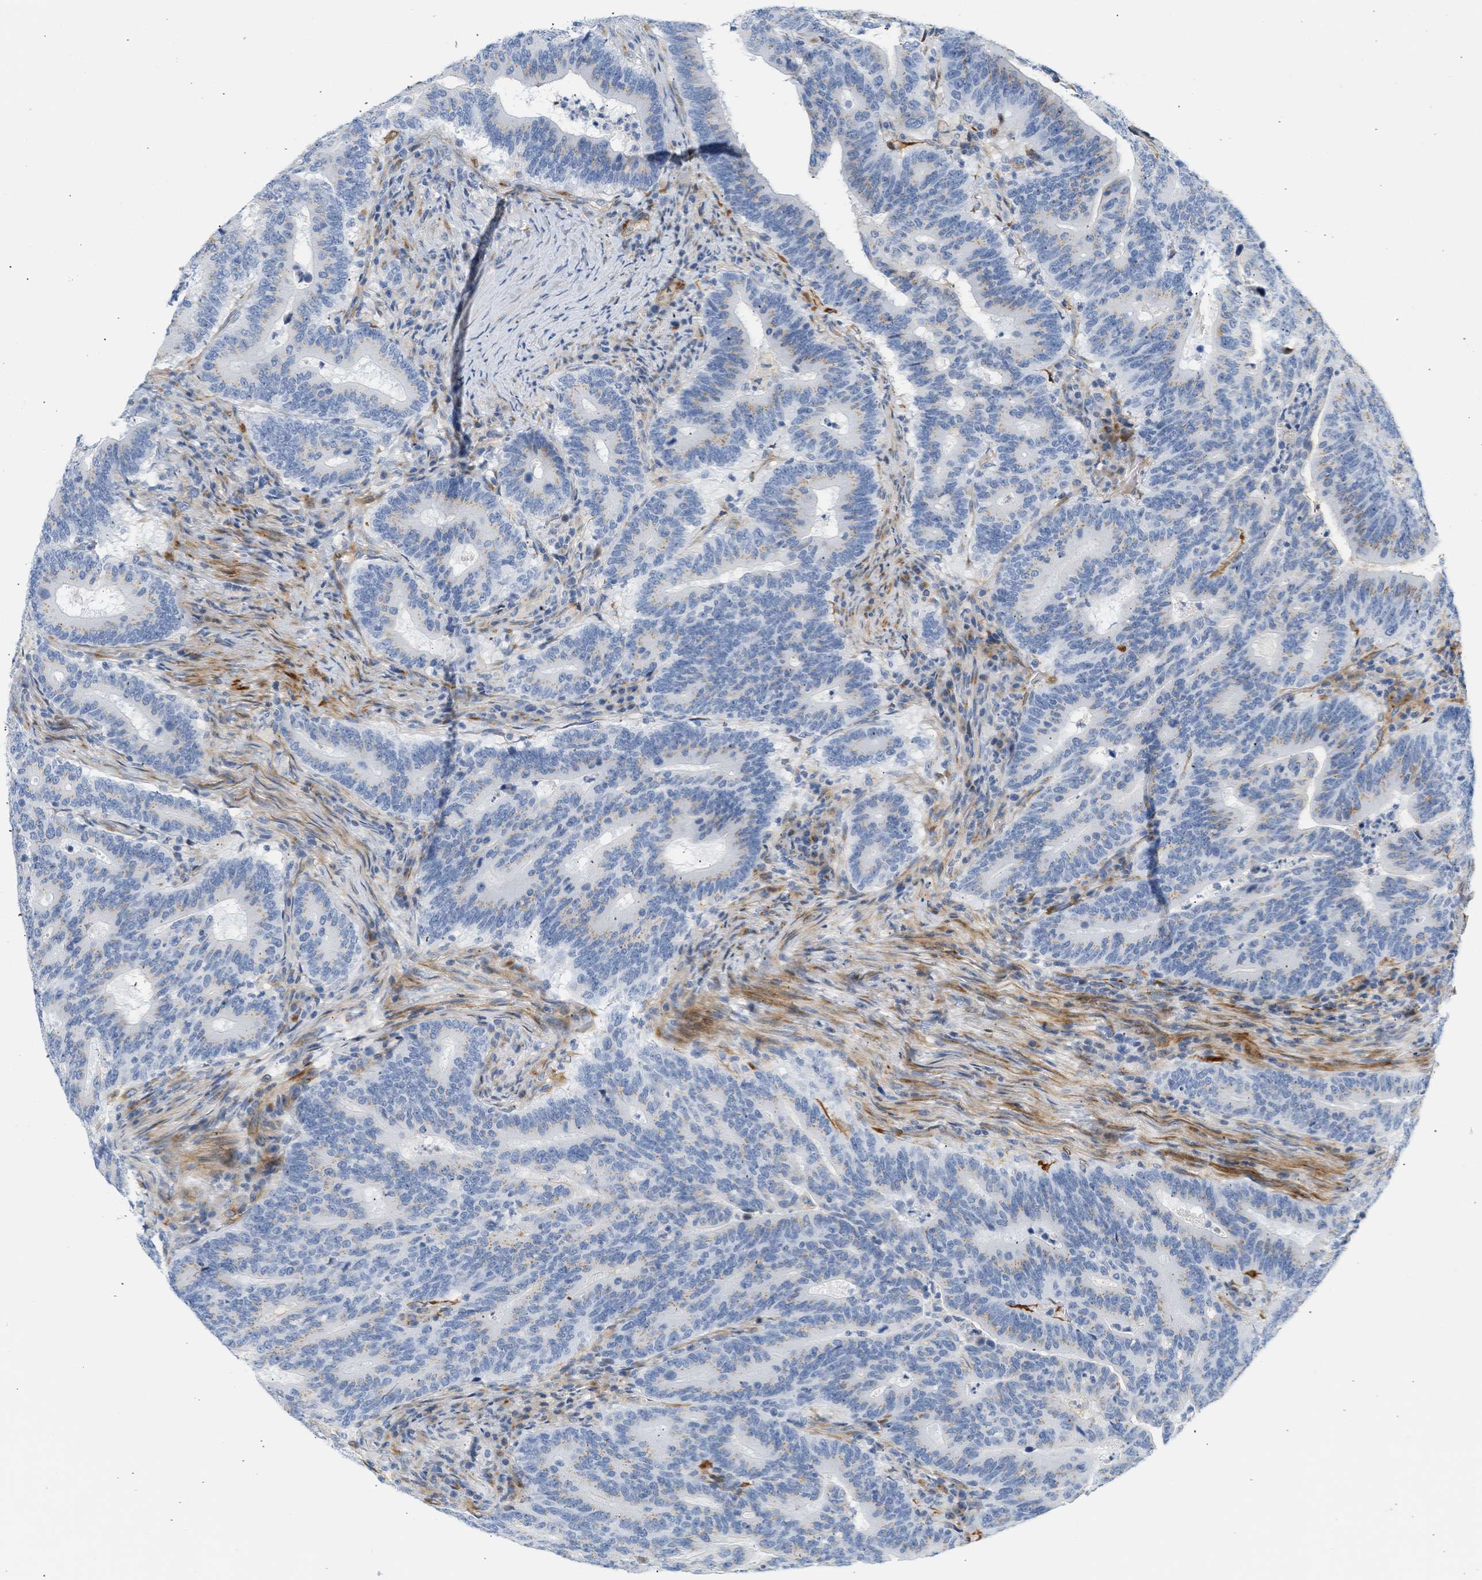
{"staining": {"intensity": "weak", "quantity": "25%-75%", "location": "cytoplasmic/membranous"}, "tissue": "colorectal cancer", "cell_type": "Tumor cells", "image_type": "cancer", "snomed": [{"axis": "morphology", "description": "Adenocarcinoma, NOS"}, {"axis": "topography", "description": "Colon"}], "caption": "Immunohistochemical staining of adenocarcinoma (colorectal) exhibits low levels of weak cytoplasmic/membranous staining in approximately 25%-75% of tumor cells.", "gene": "SLC30A7", "patient": {"sex": "female", "age": 66}}